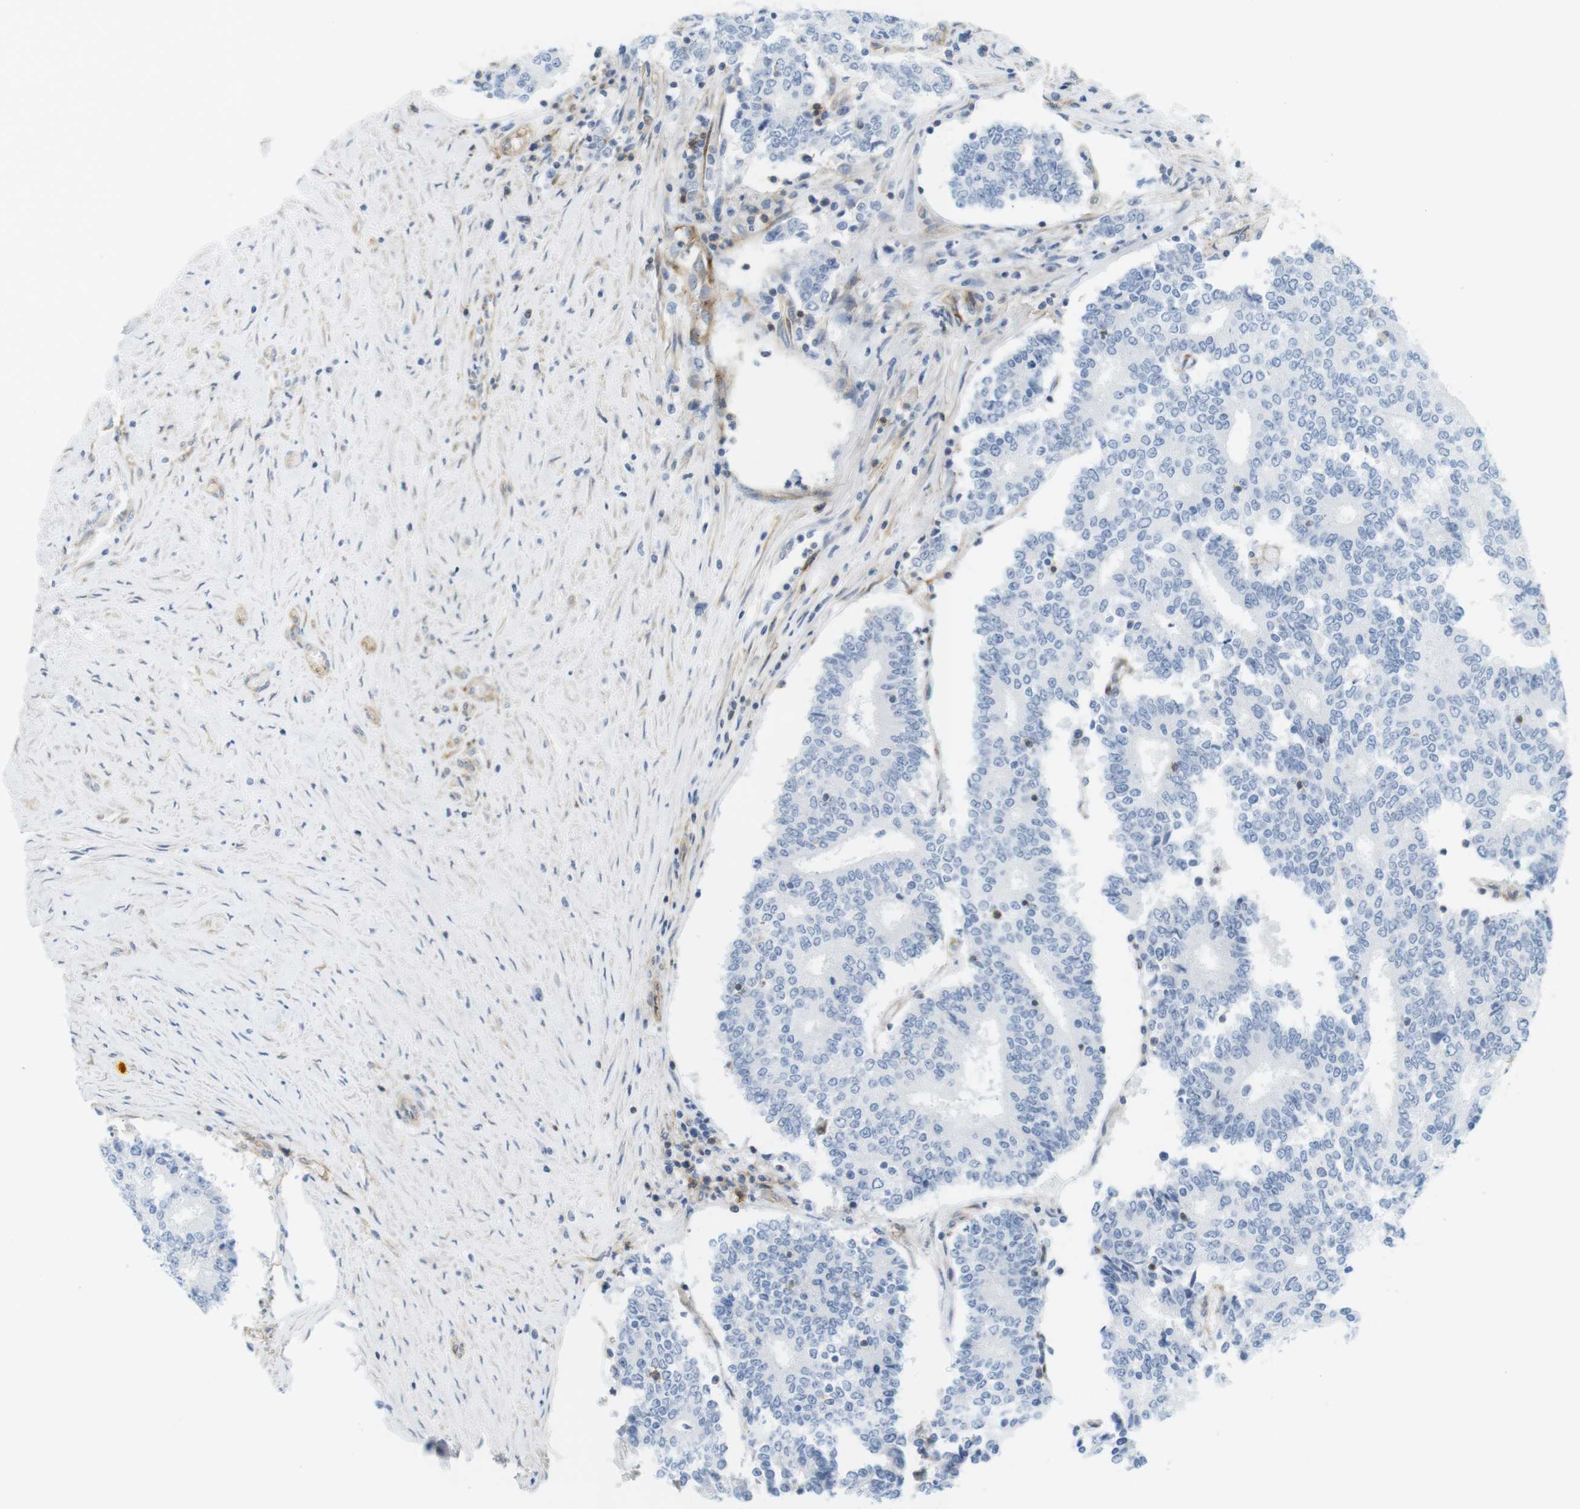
{"staining": {"intensity": "negative", "quantity": "none", "location": "none"}, "tissue": "prostate cancer", "cell_type": "Tumor cells", "image_type": "cancer", "snomed": [{"axis": "morphology", "description": "Normal tissue, NOS"}, {"axis": "morphology", "description": "Adenocarcinoma, High grade"}, {"axis": "topography", "description": "Prostate"}, {"axis": "topography", "description": "Seminal veicle"}], "caption": "This is an immunohistochemistry histopathology image of human adenocarcinoma (high-grade) (prostate). There is no positivity in tumor cells.", "gene": "F2R", "patient": {"sex": "male", "age": 55}}